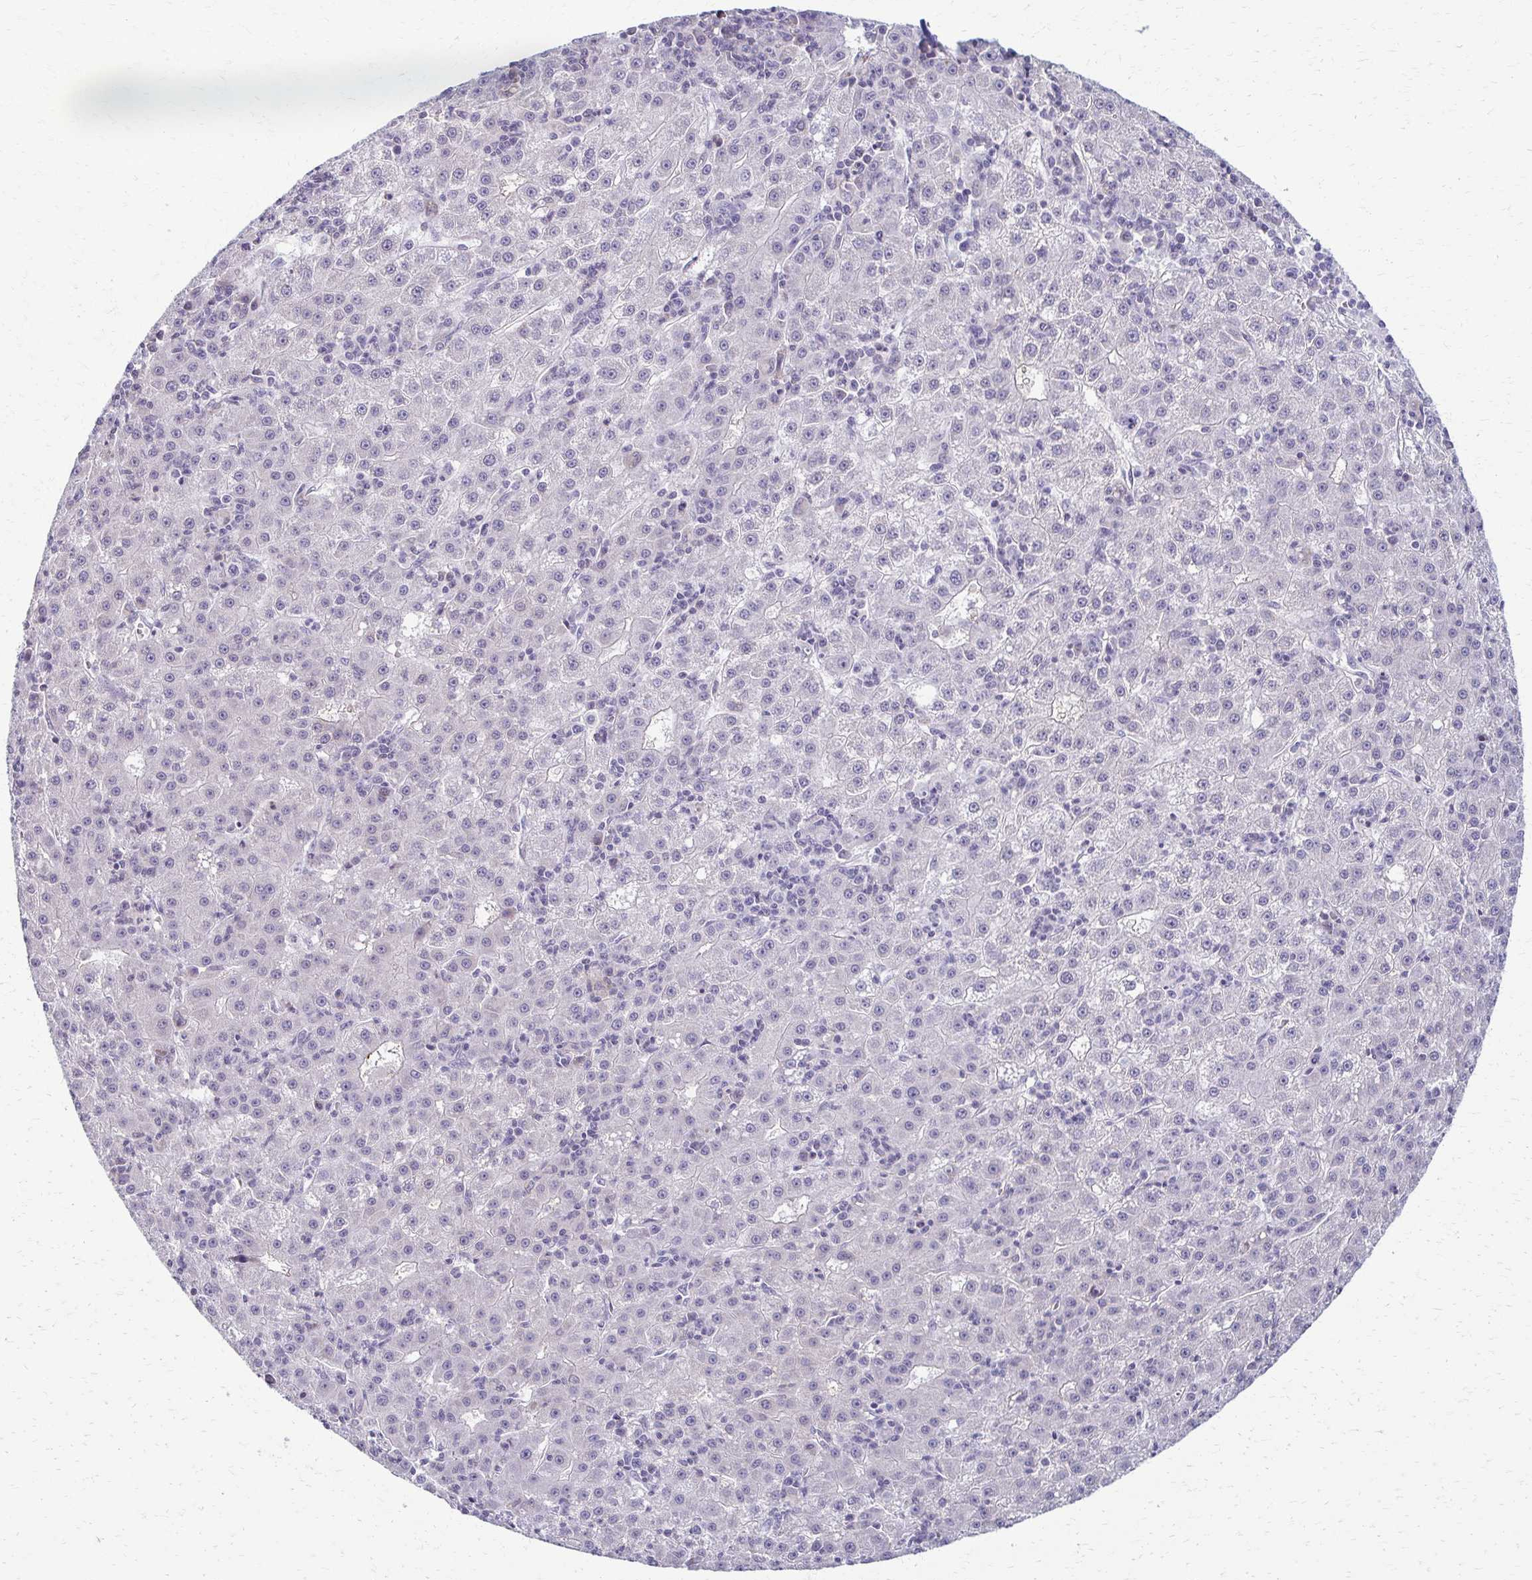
{"staining": {"intensity": "negative", "quantity": "none", "location": "none"}, "tissue": "liver cancer", "cell_type": "Tumor cells", "image_type": "cancer", "snomed": [{"axis": "morphology", "description": "Carcinoma, Hepatocellular, NOS"}, {"axis": "topography", "description": "Liver"}], "caption": "Tumor cells are negative for protein expression in human liver hepatocellular carcinoma. The staining is performed using DAB (3,3'-diaminobenzidine) brown chromogen with nuclei counter-stained in using hematoxylin.", "gene": "FCGR2B", "patient": {"sex": "male", "age": 76}}